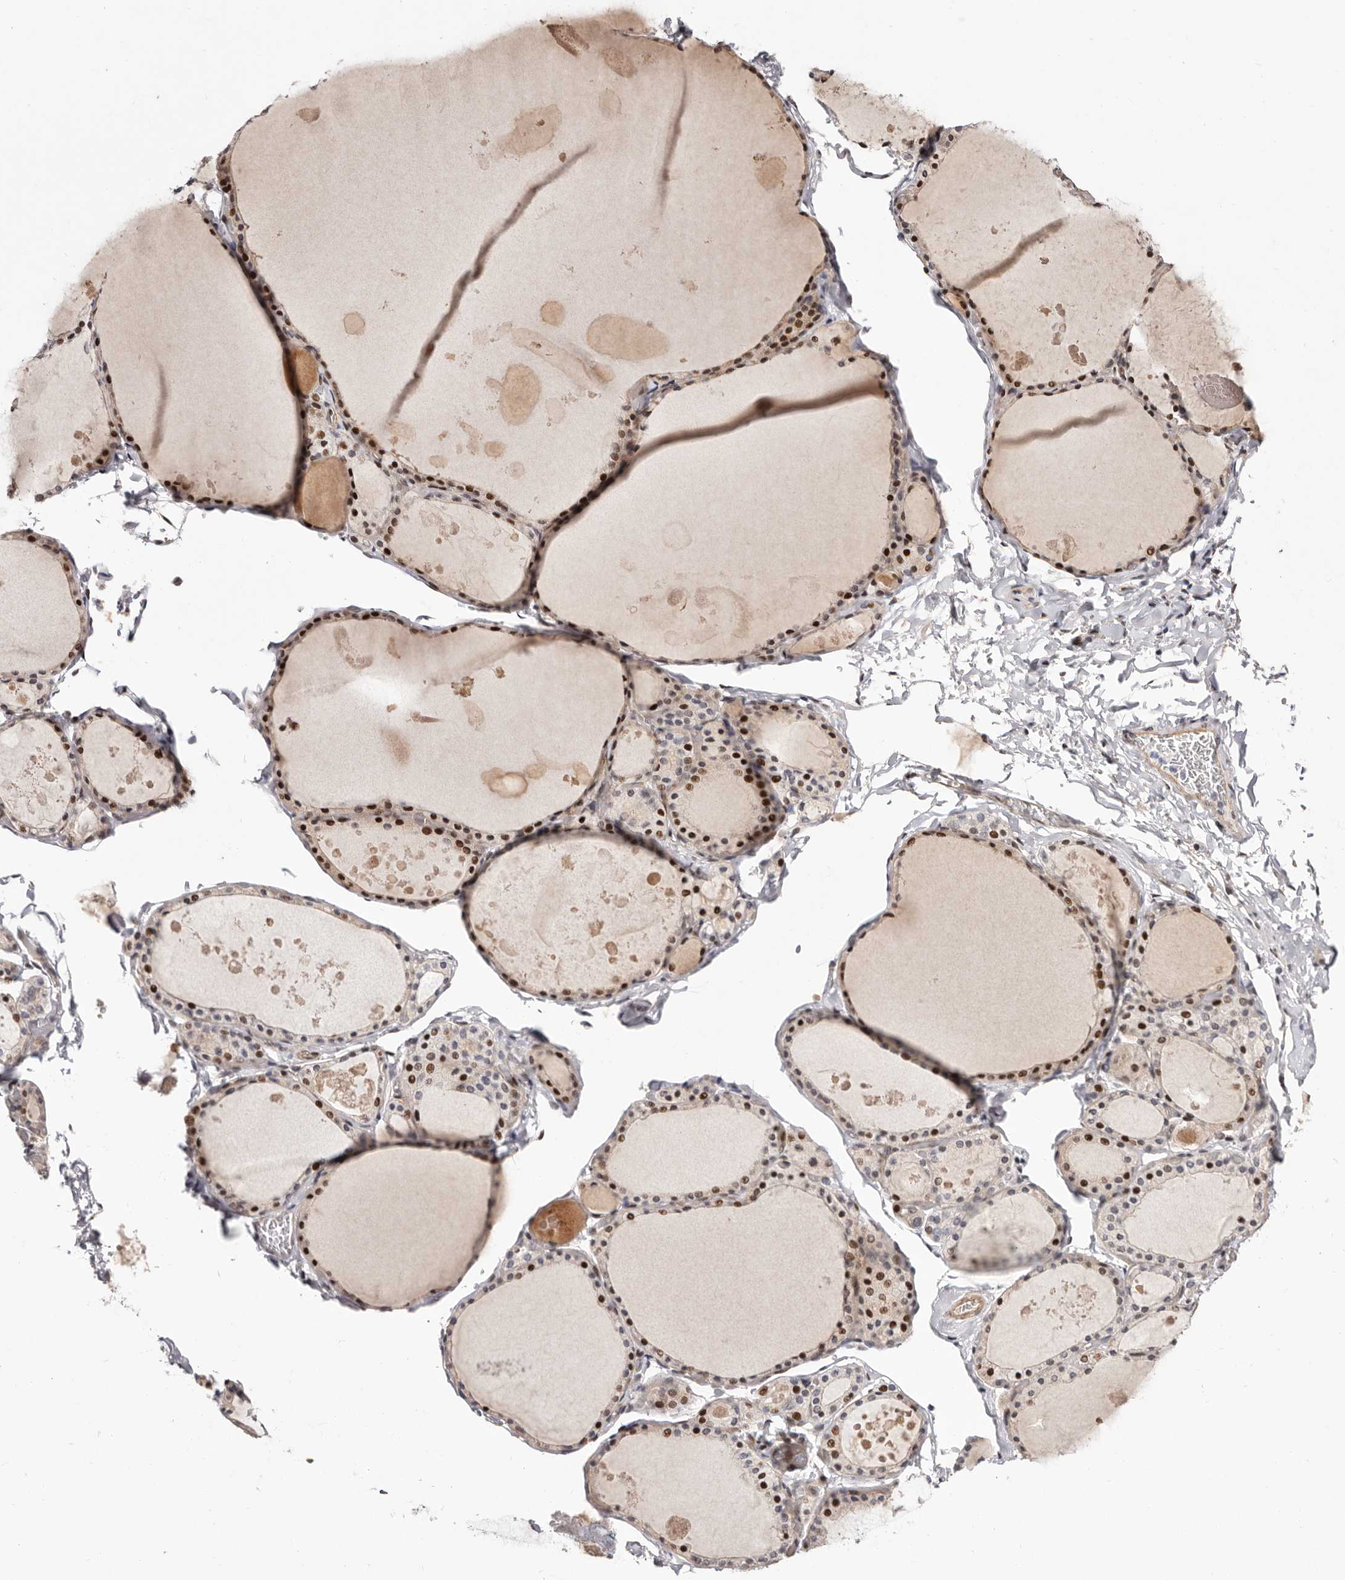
{"staining": {"intensity": "strong", "quantity": "25%-75%", "location": "cytoplasmic/membranous,nuclear"}, "tissue": "thyroid gland", "cell_type": "Glandular cells", "image_type": "normal", "snomed": [{"axis": "morphology", "description": "Normal tissue, NOS"}, {"axis": "topography", "description": "Thyroid gland"}], "caption": "Protein staining of normal thyroid gland exhibits strong cytoplasmic/membranous,nuclear expression in approximately 25%-75% of glandular cells.", "gene": "EPHX3", "patient": {"sex": "male", "age": 56}}